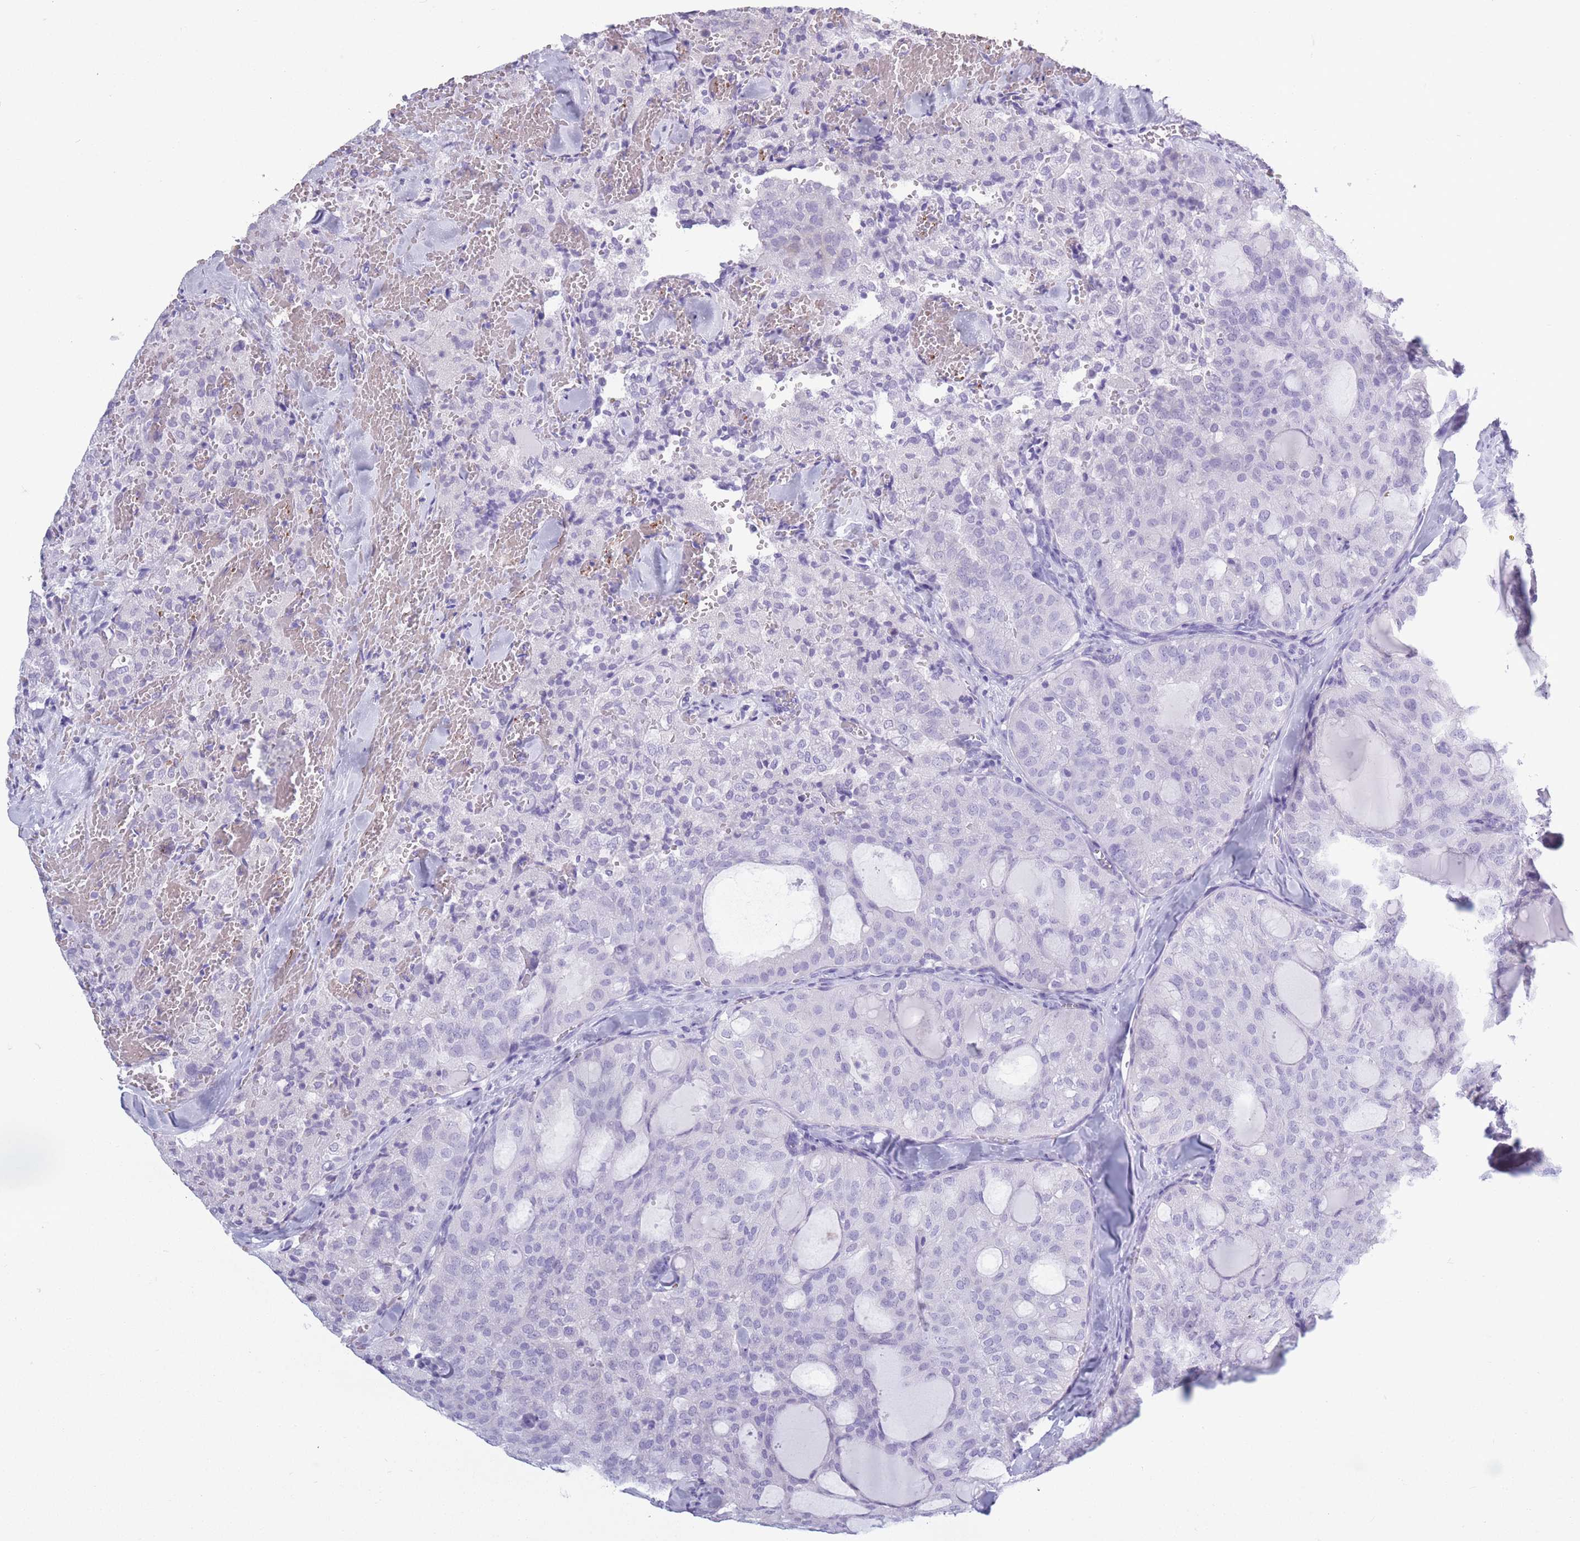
{"staining": {"intensity": "negative", "quantity": "none", "location": "none"}, "tissue": "thyroid cancer", "cell_type": "Tumor cells", "image_type": "cancer", "snomed": [{"axis": "morphology", "description": "Follicular adenoma carcinoma, NOS"}, {"axis": "topography", "description": "Thyroid gland"}], "caption": "An IHC histopathology image of thyroid follicular adenoma carcinoma is shown. There is no staining in tumor cells of thyroid follicular adenoma carcinoma.", "gene": "OR7C1", "patient": {"sex": "male", "age": 75}}